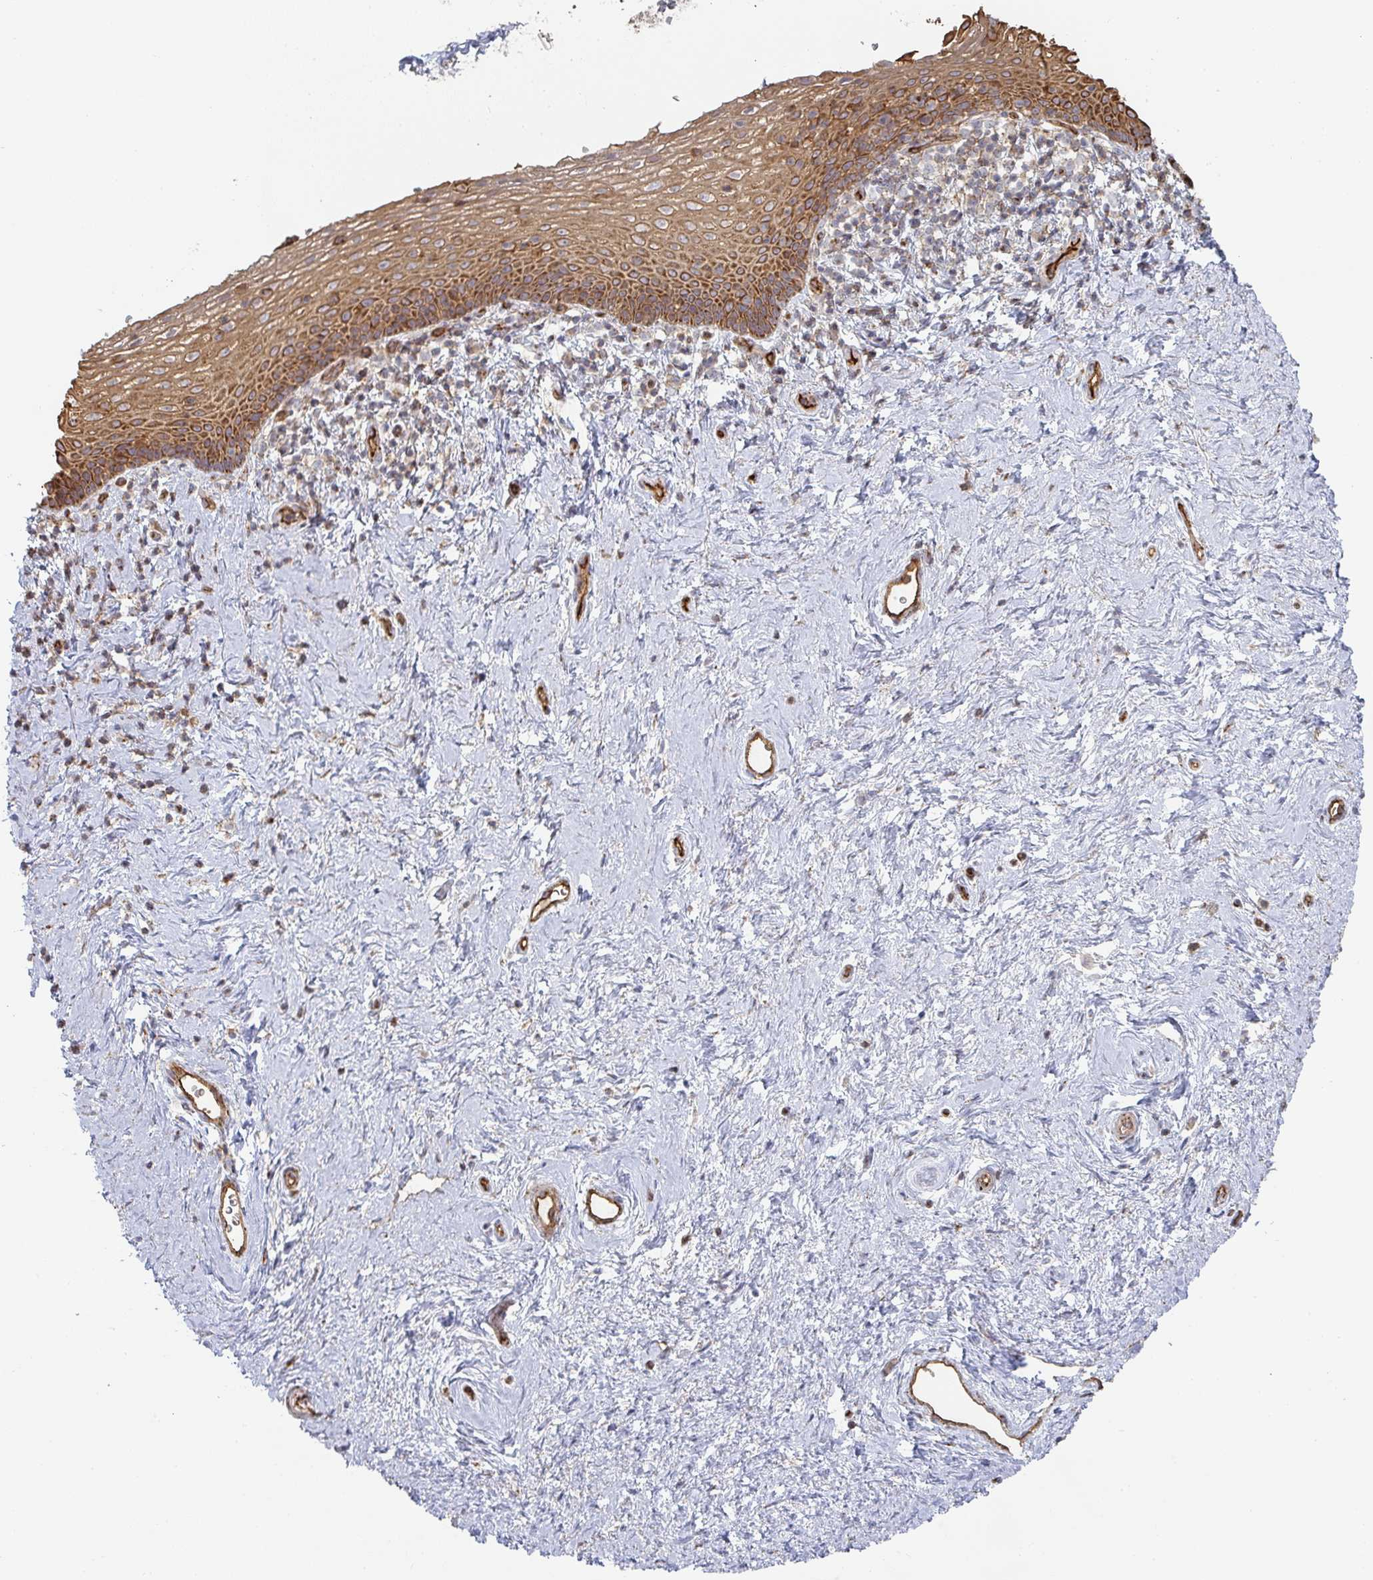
{"staining": {"intensity": "strong", "quantity": ">75%", "location": "cytoplasmic/membranous"}, "tissue": "vagina", "cell_type": "Squamous epithelial cells", "image_type": "normal", "snomed": [{"axis": "morphology", "description": "Normal tissue, NOS"}, {"axis": "topography", "description": "Vagina"}], "caption": "IHC (DAB) staining of normal human vagina reveals strong cytoplasmic/membranous protein expression in about >75% of squamous epithelial cells.", "gene": "ZNF526", "patient": {"sex": "female", "age": 61}}